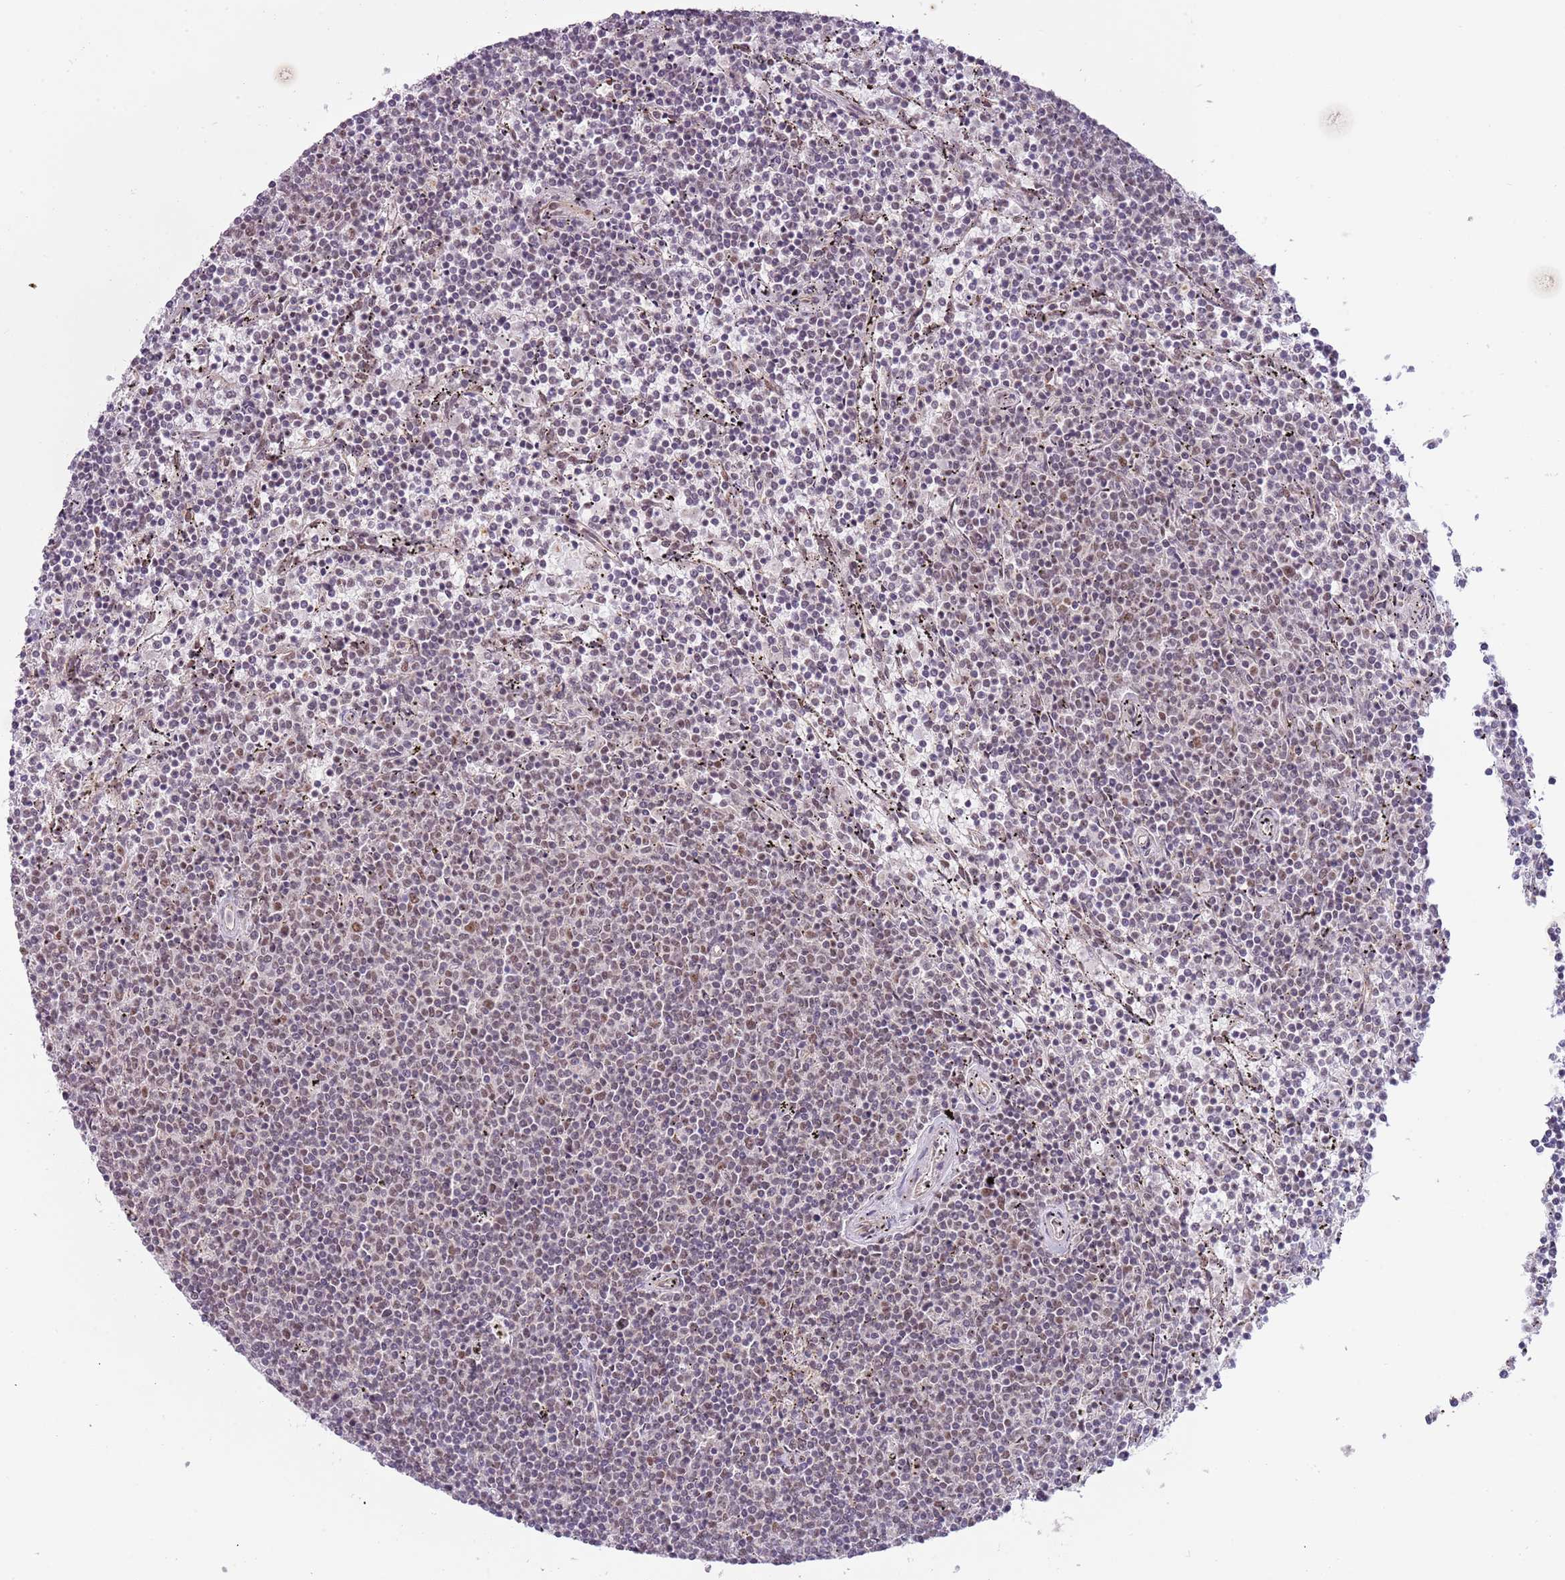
{"staining": {"intensity": "weak", "quantity": "25%-75%", "location": "nuclear"}, "tissue": "lymphoma", "cell_type": "Tumor cells", "image_type": "cancer", "snomed": [{"axis": "morphology", "description": "Malignant lymphoma, non-Hodgkin's type, Low grade"}, {"axis": "topography", "description": "Spleen"}], "caption": "Immunohistochemistry (IHC) photomicrograph of neoplastic tissue: lymphoma stained using immunohistochemistry (IHC) exhibits low levels of weak protein expression localized specifically in the nuclear of tumor cells, appearing as a nuclear brown color.", "gene": "FAM120AOS", "patient": {"sex": "female", "age": 50}}